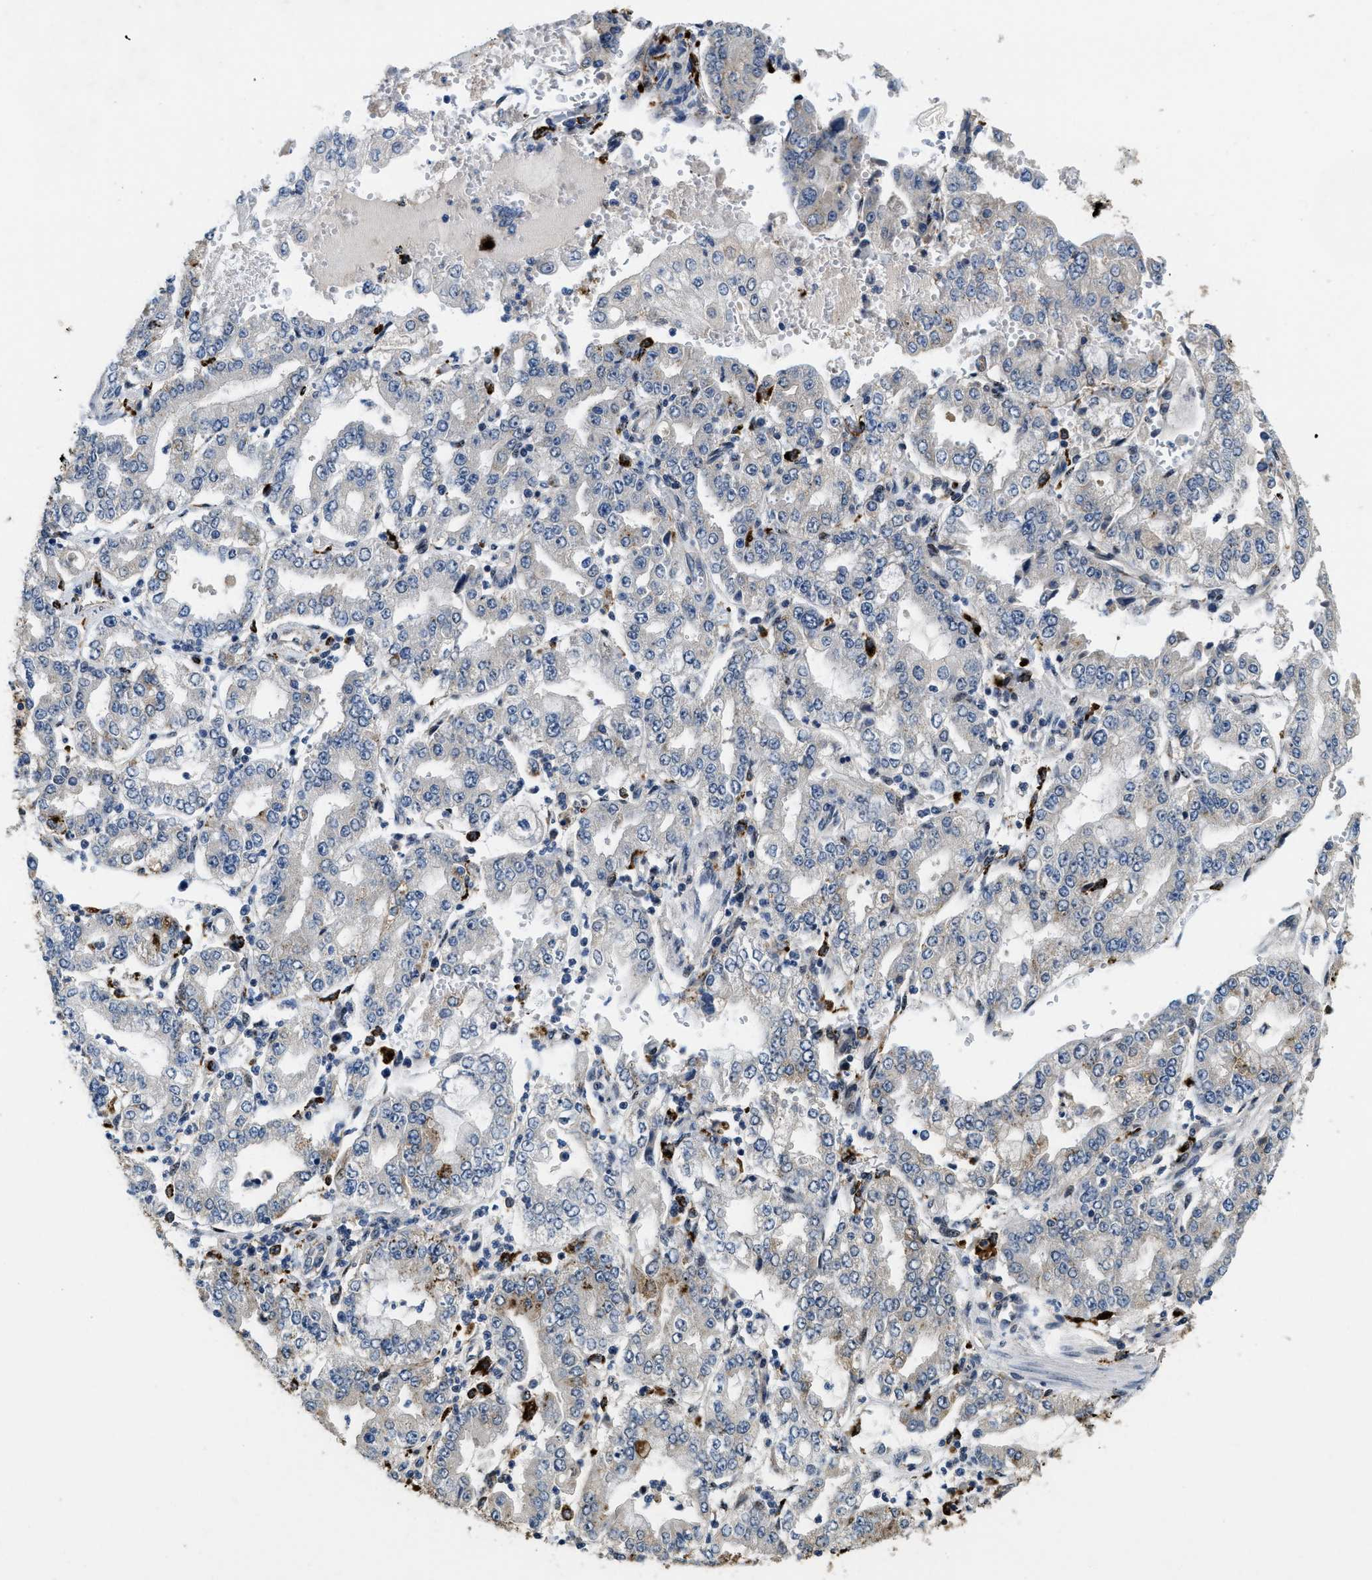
{"staining": {"intensity": "negative", "quantity": "none", "location": "none"}, "tissue": "stomach cancer", "cell_type": "Tumor cells", "image_type": "cancer", "snomed": [{"axis": "morphology", "description": "Adenocarcinoma, NOS"}, {"axis": "topography", "description": "Stomach"}], "caption": "The image shows no staining of tumor cells in stomach cancer (adenocarcinoma).", "gene": "BMPR2", "patient": {"sex": "male", "age": 76}}